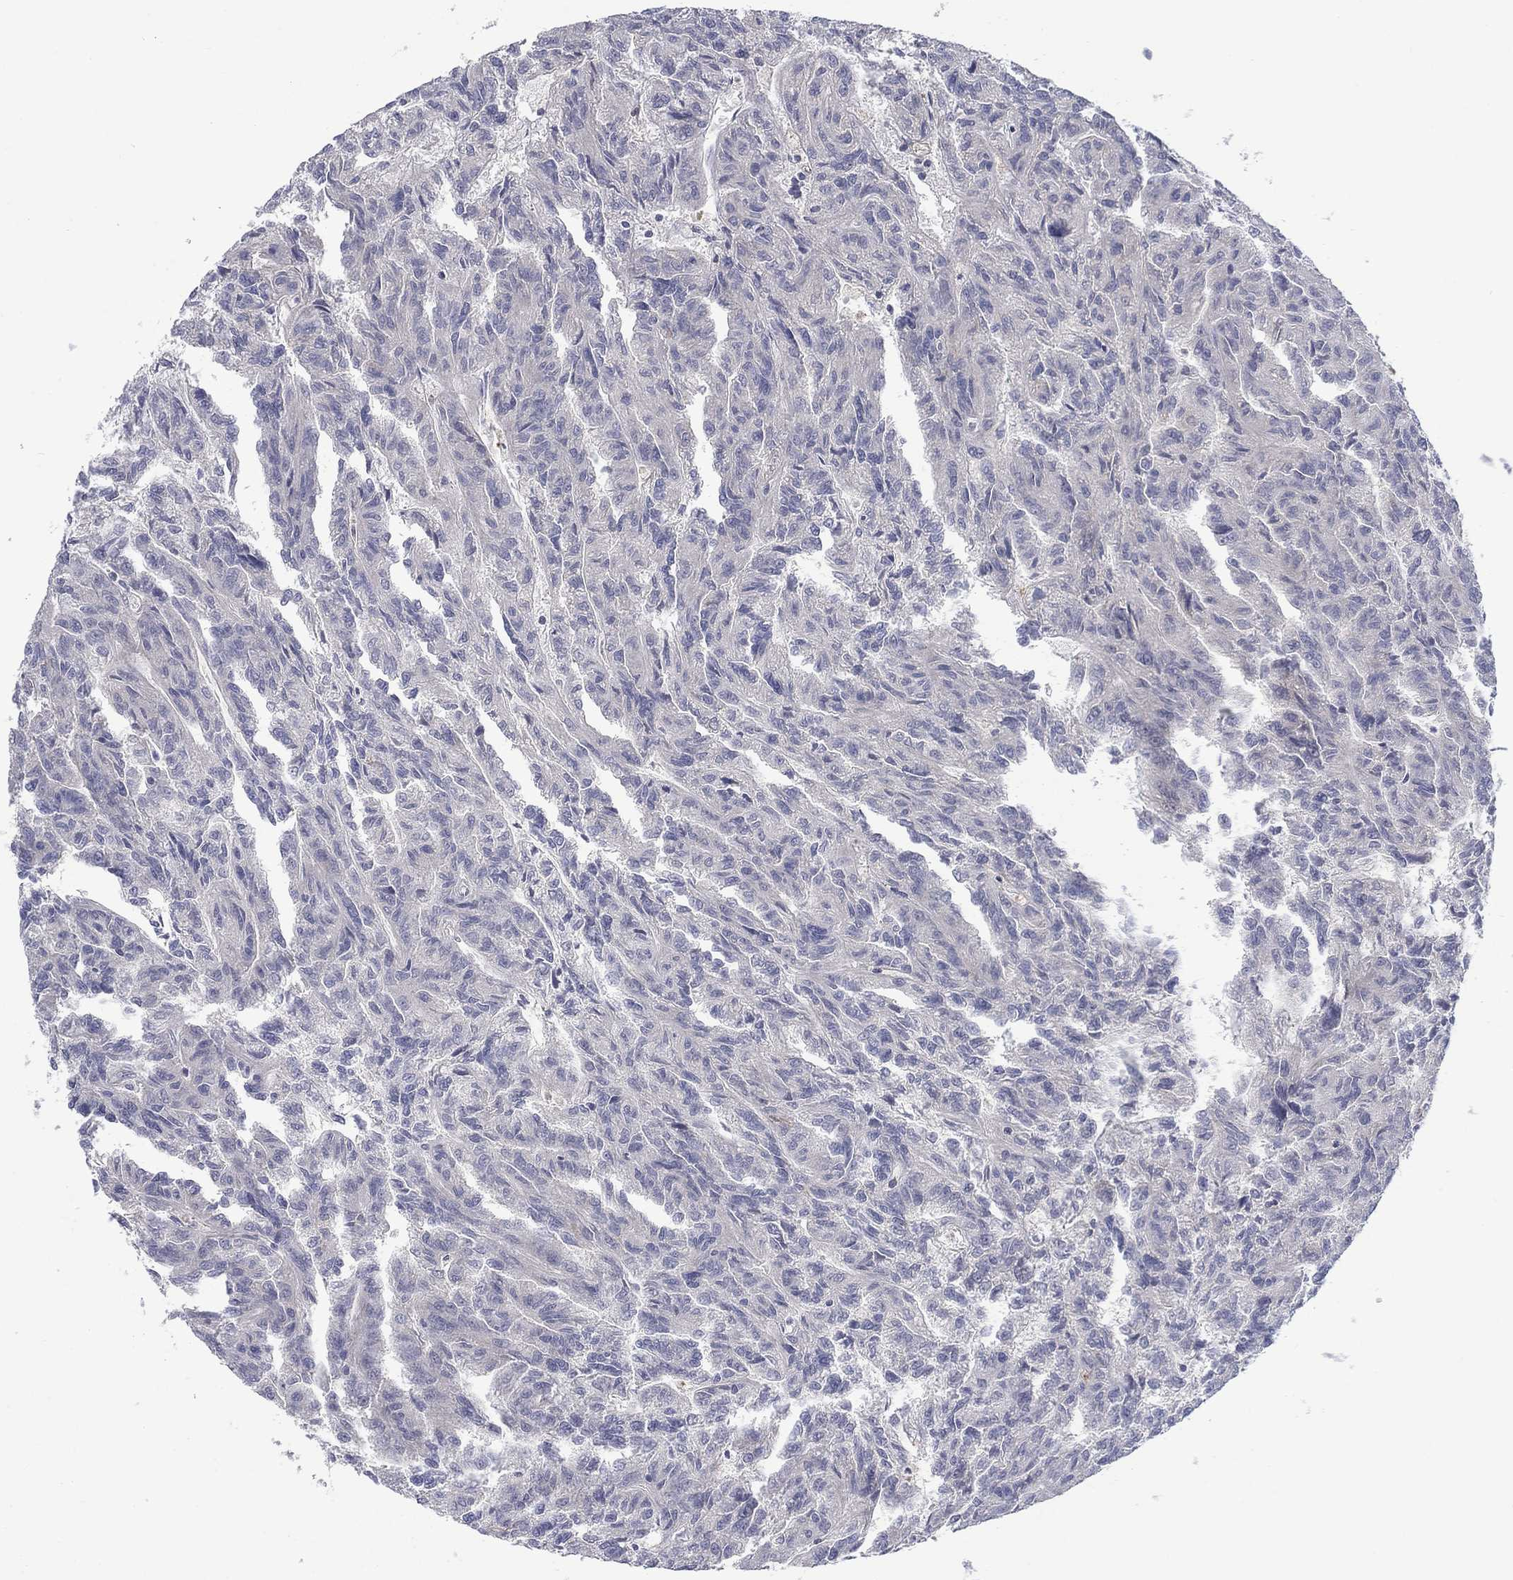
{"staining": {"intensity": "negative", "quantity": "none", "location": "none"}, "tissue": "renal cancer", "cell_type": "Tumor cells", "image_type": "cancer", "snomed": [{"axis": "morphology", "description": "Adenocarcinoma, NOS"}, {"axis": "topography", "description": "Kidney"}], "caption": "Protein analysis of renal adenocarcinoma reveals no significant expression in tumor cells.", "gene": "KIF15", "patient": {"sex": "male", "age": 79}}